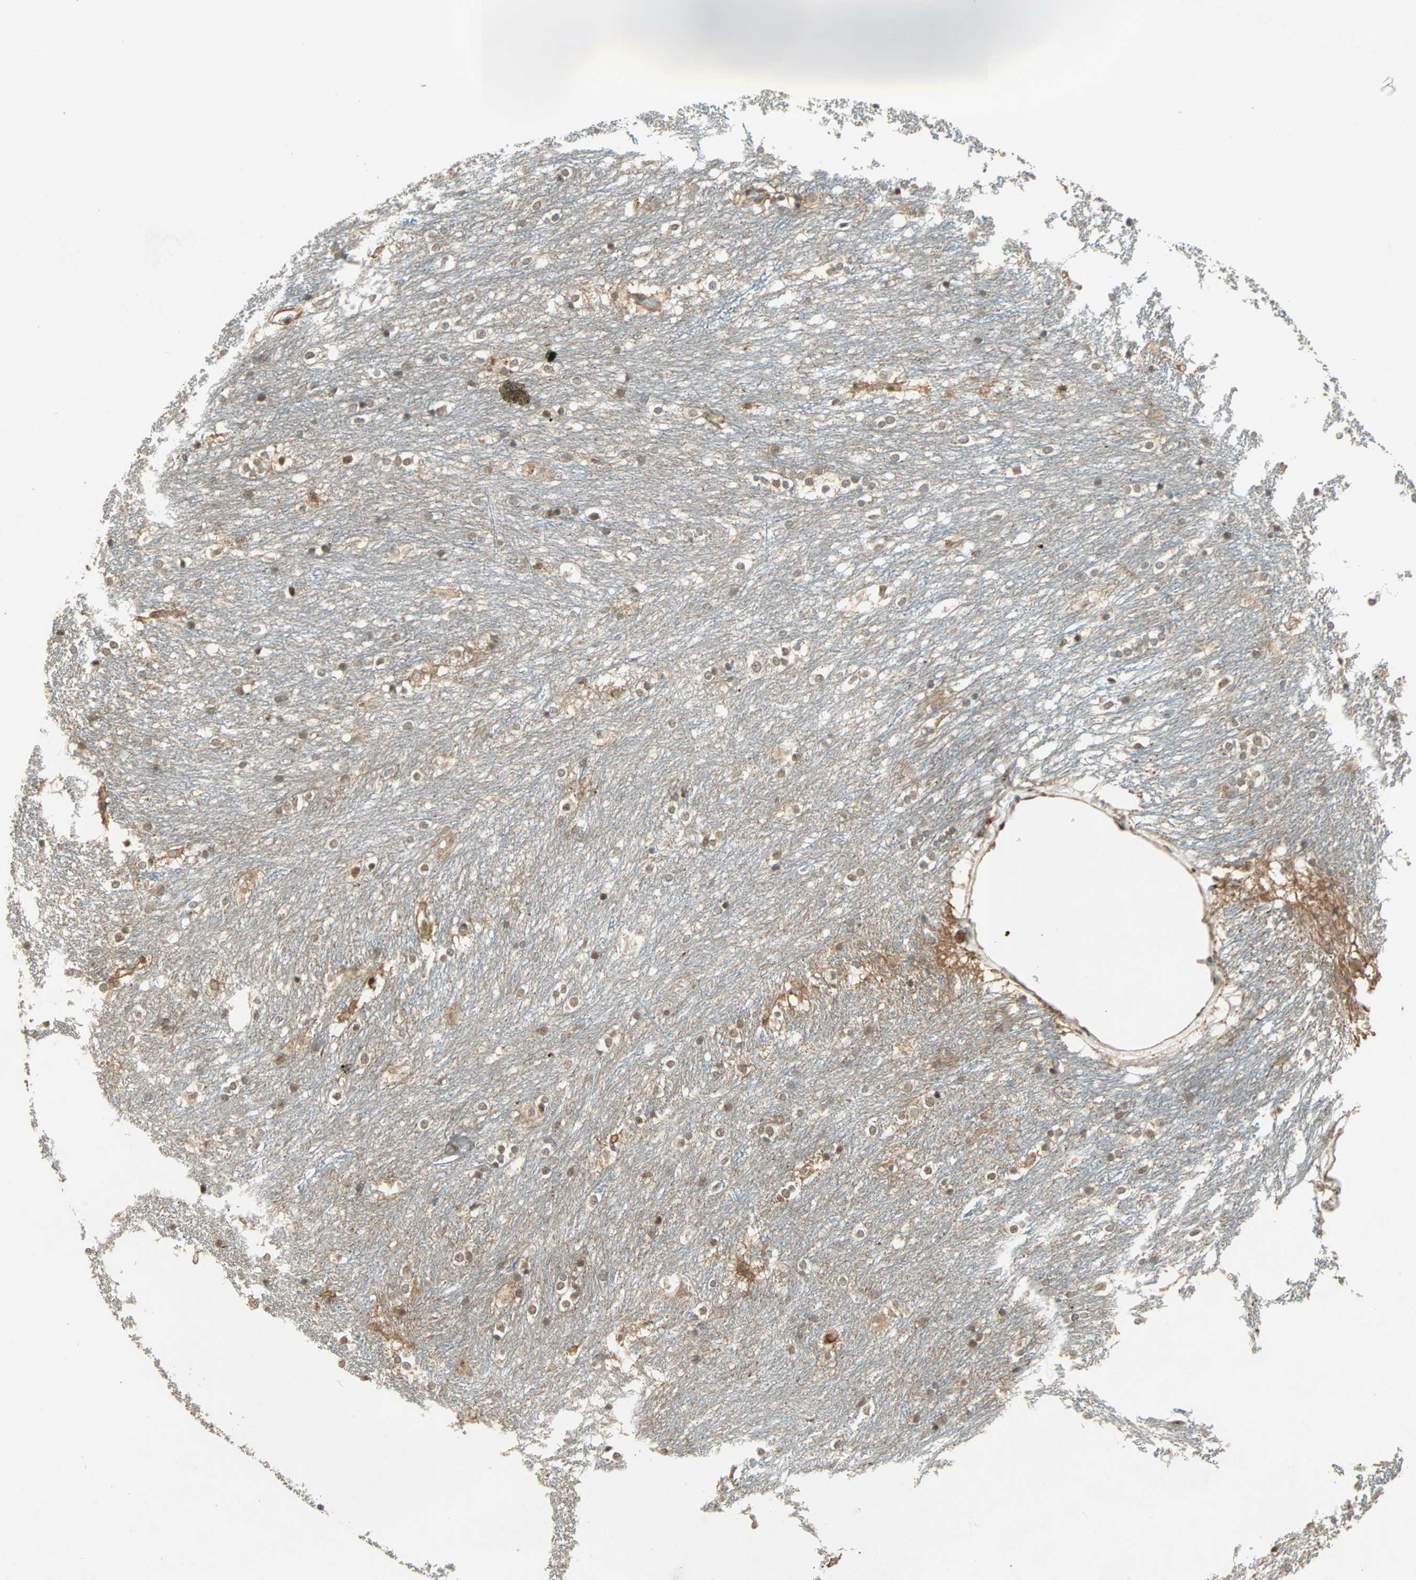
{"staining": {"intensity": "weak", "quantity": "25%-75%", "location": "nuclear"}, "tissue": "caudate", "cell_type": "Glial cells", "image_type": "normal", "snomed": [{"axis": "morphology", "description": "Normal tissue, NOS"}, {"axis": "topography", "description": "Lateral ventricle wall"}], "caption": "Weak nuclear protein expression is present in approximately 25%-75% of glial cells in caudate. (DAB (3,3'-diaminobenzidine) IHC, brown staining for protein, blue staining for nuclei).", "gene": "ZNF701", "patient": {"sex": "female", "age": 19}}